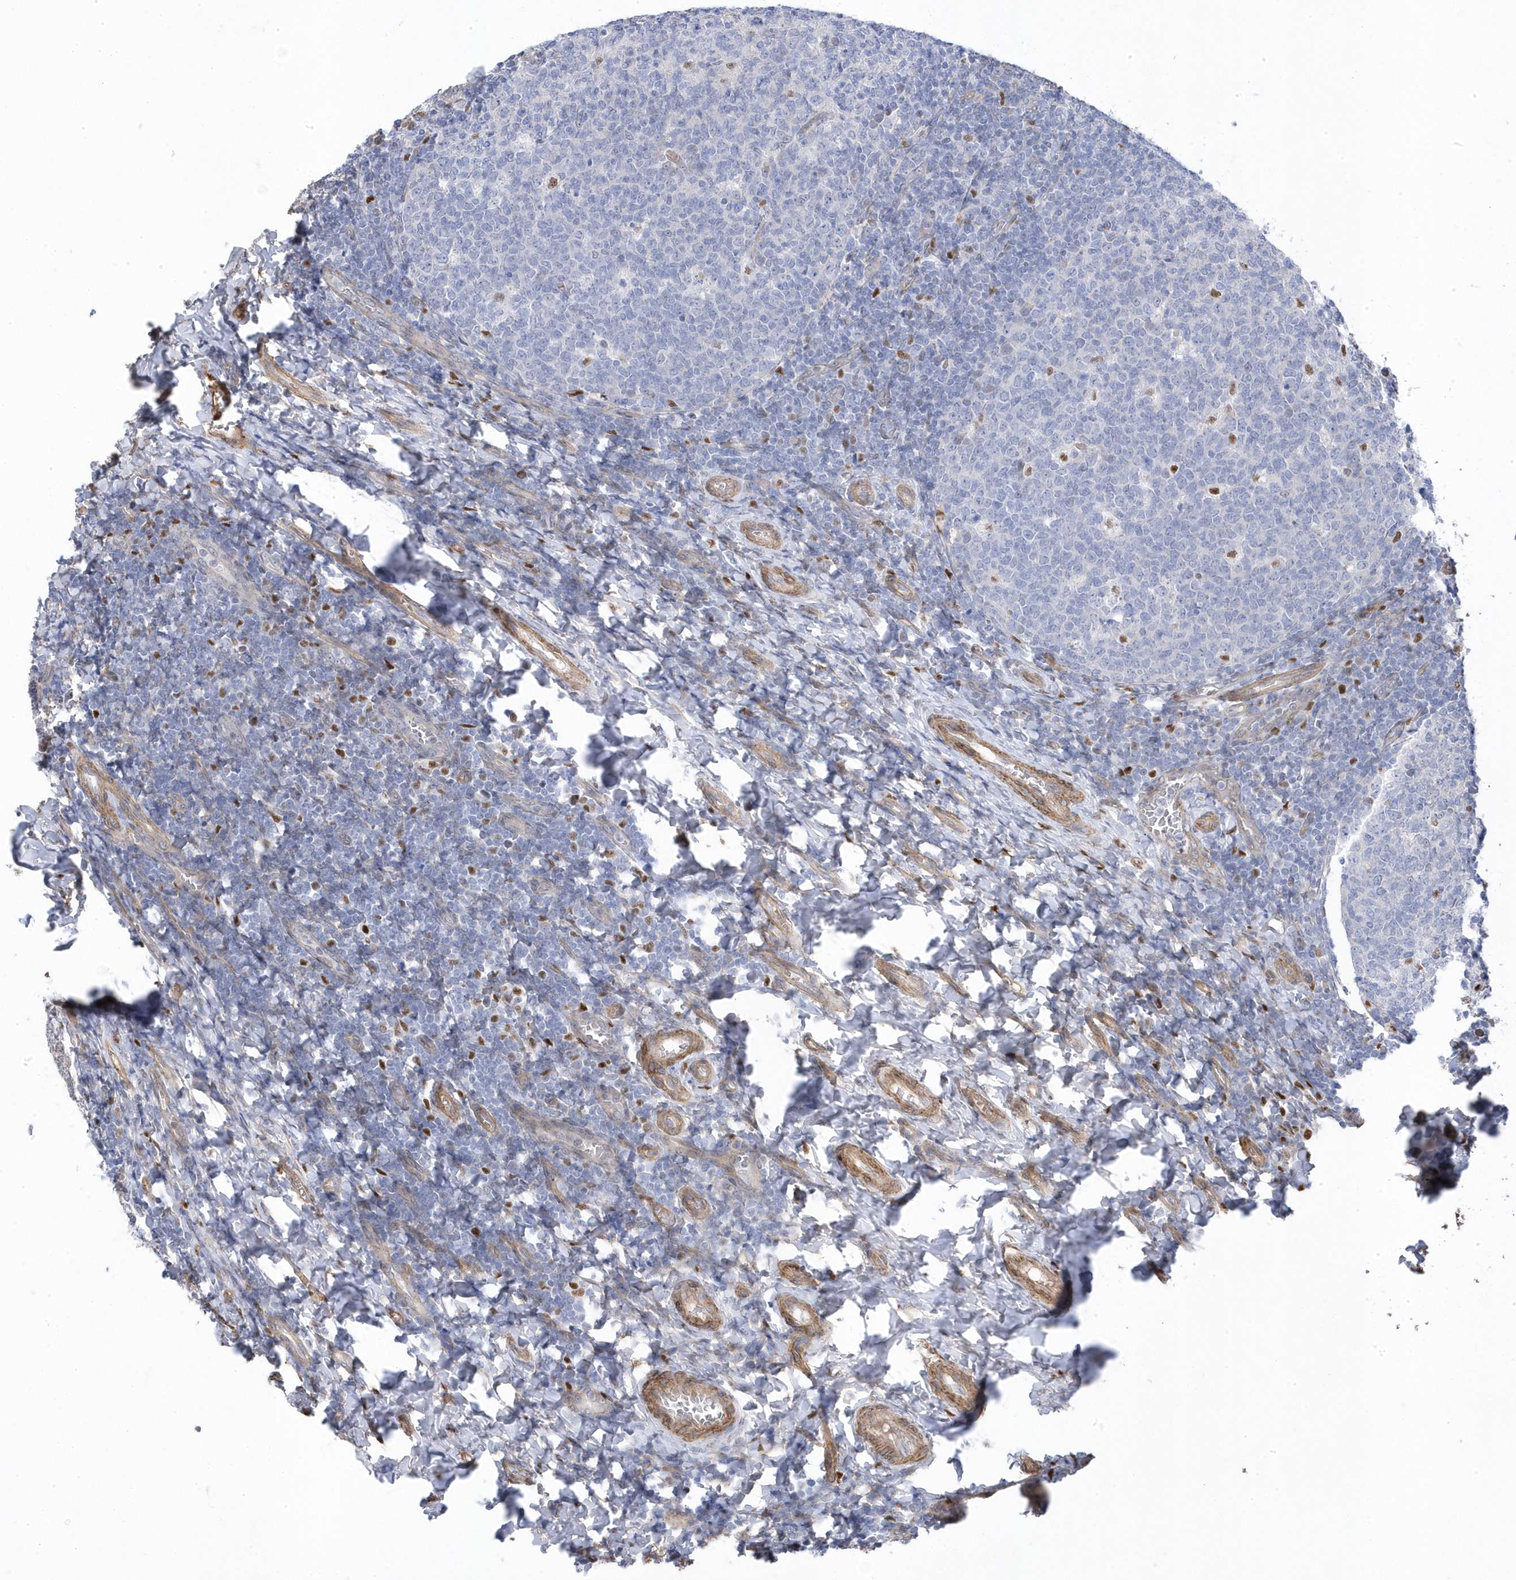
{"staining": {"intensity": "moderate", "quantity": "<25%", "location": "nuclear"}, "tissue": "tonsil", "cell_type": "Germinal center cells", "image_type": "normal", "snomed": [{"axis": "morphology", "description": "Normal tissue, NOS"}, {"axis": "topography", "description": "Tonsil"}], "caption": "IHC staining of normal tonsil, which demonstrates low levels of moderate nuclear positivity in approximately <25% of germinal center cells indicating moderate nuclear protein staining. The staining was performed using DAB (brown) for protein detection and nuclei were counterstained in hematoxylin (blue).", "gene": "GTPBP6", "patient": {"sex": "female", "age": 19}}